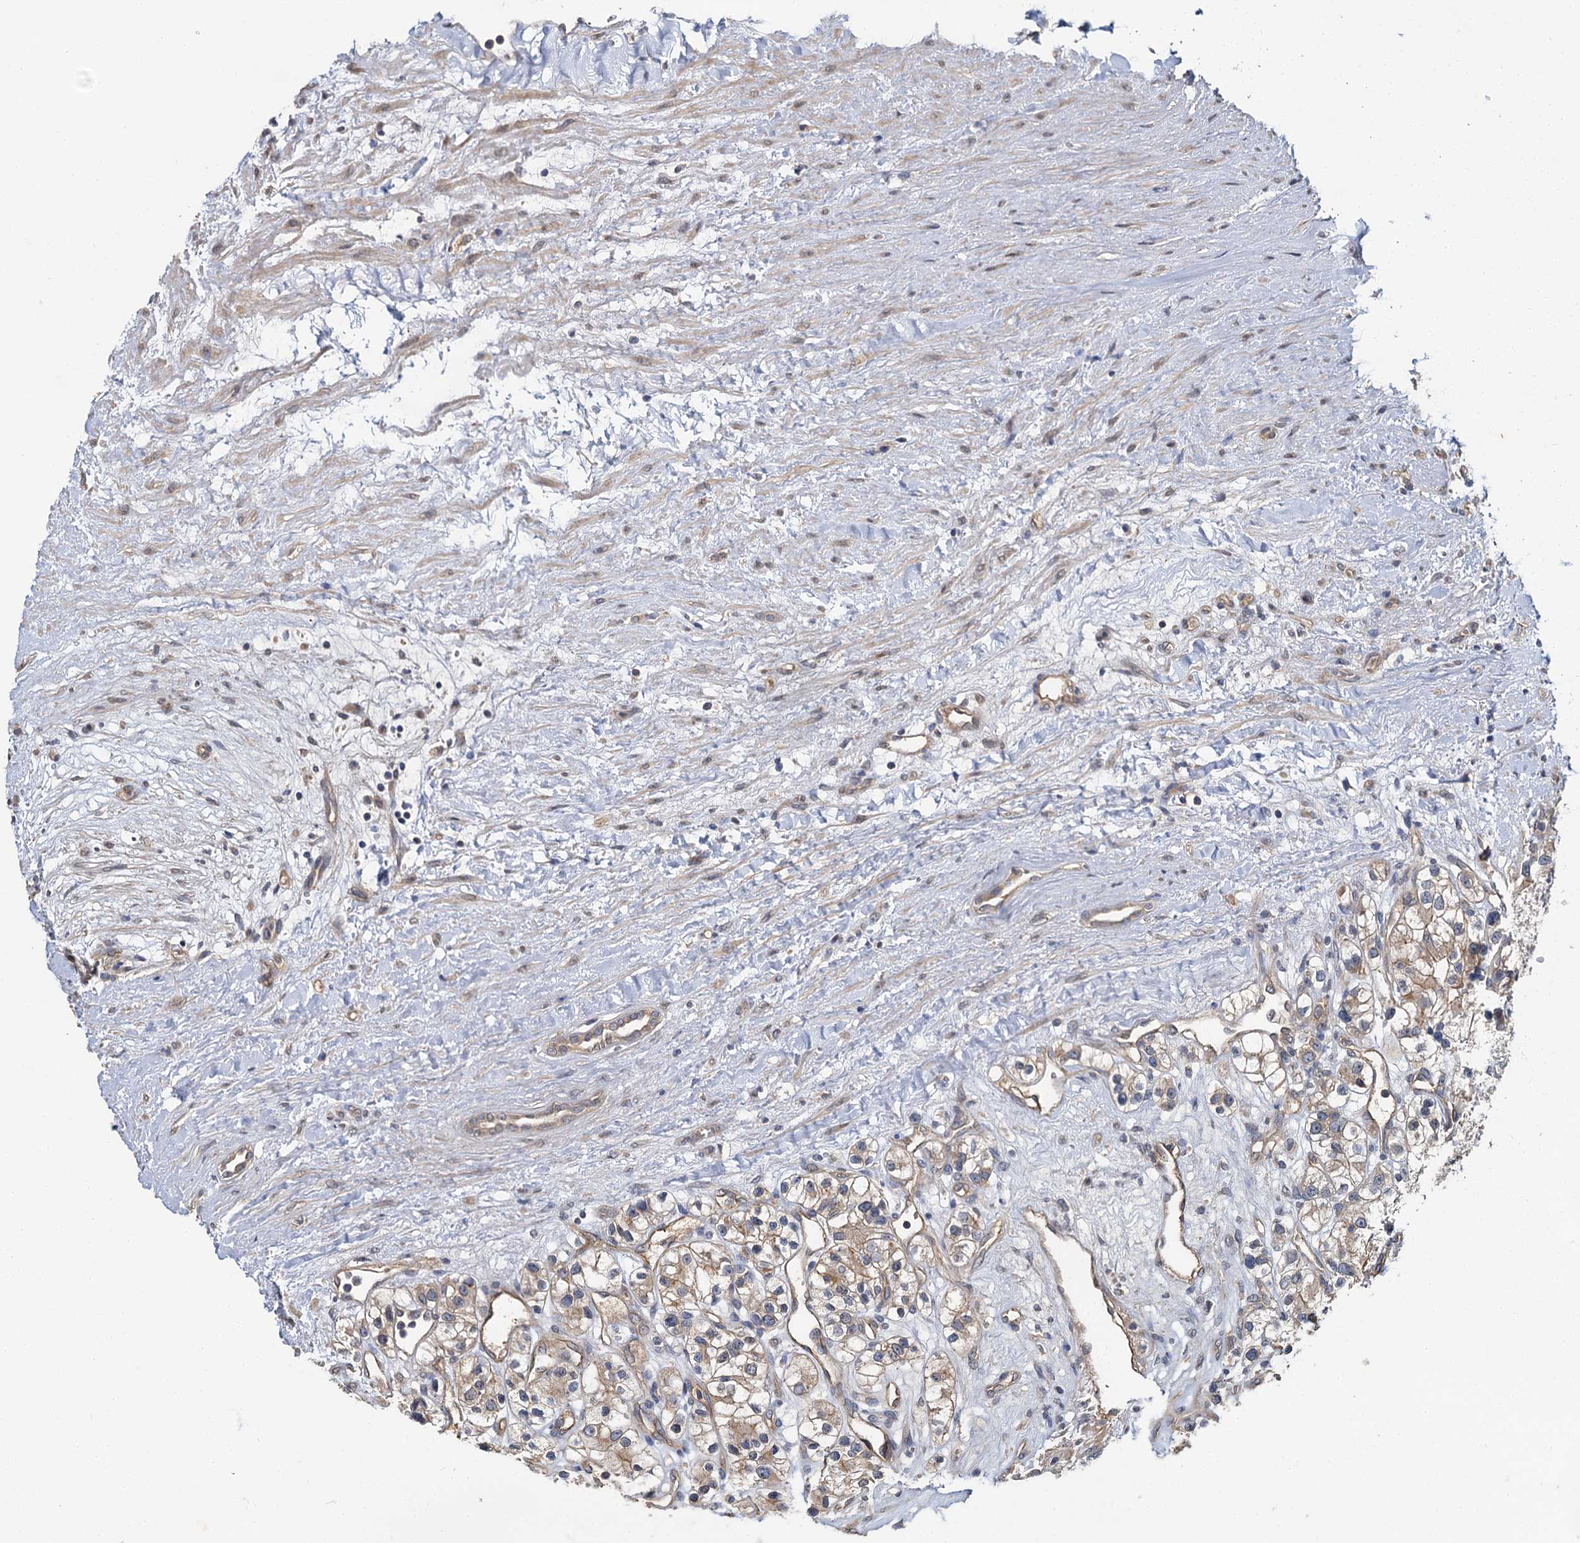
{"staining": {"intensity": "weak", "quantity": "25%-75%", "location": "cytoplasmic/membranous"}, "tissue": "renal cancer", "cell_type": "Tumor cells", "image_type": "cancer", "snomed": [{"axis": "morphology", "description": "Adenocarcinoma, NOS"}, {"axis": "topography", "description": "Kidney"}], "caption": "Adenocarcinoma (renal) stained for a protein demonstrates weak cytoplasmic/membranous positivity in tumor cells. The staining was performed using DAB, with brown indicating positive protein expression. Nuclei are stained blue with hematoxylin.", "gene": "ZNF324", "patient": {"sex": "female", "age": 57}}